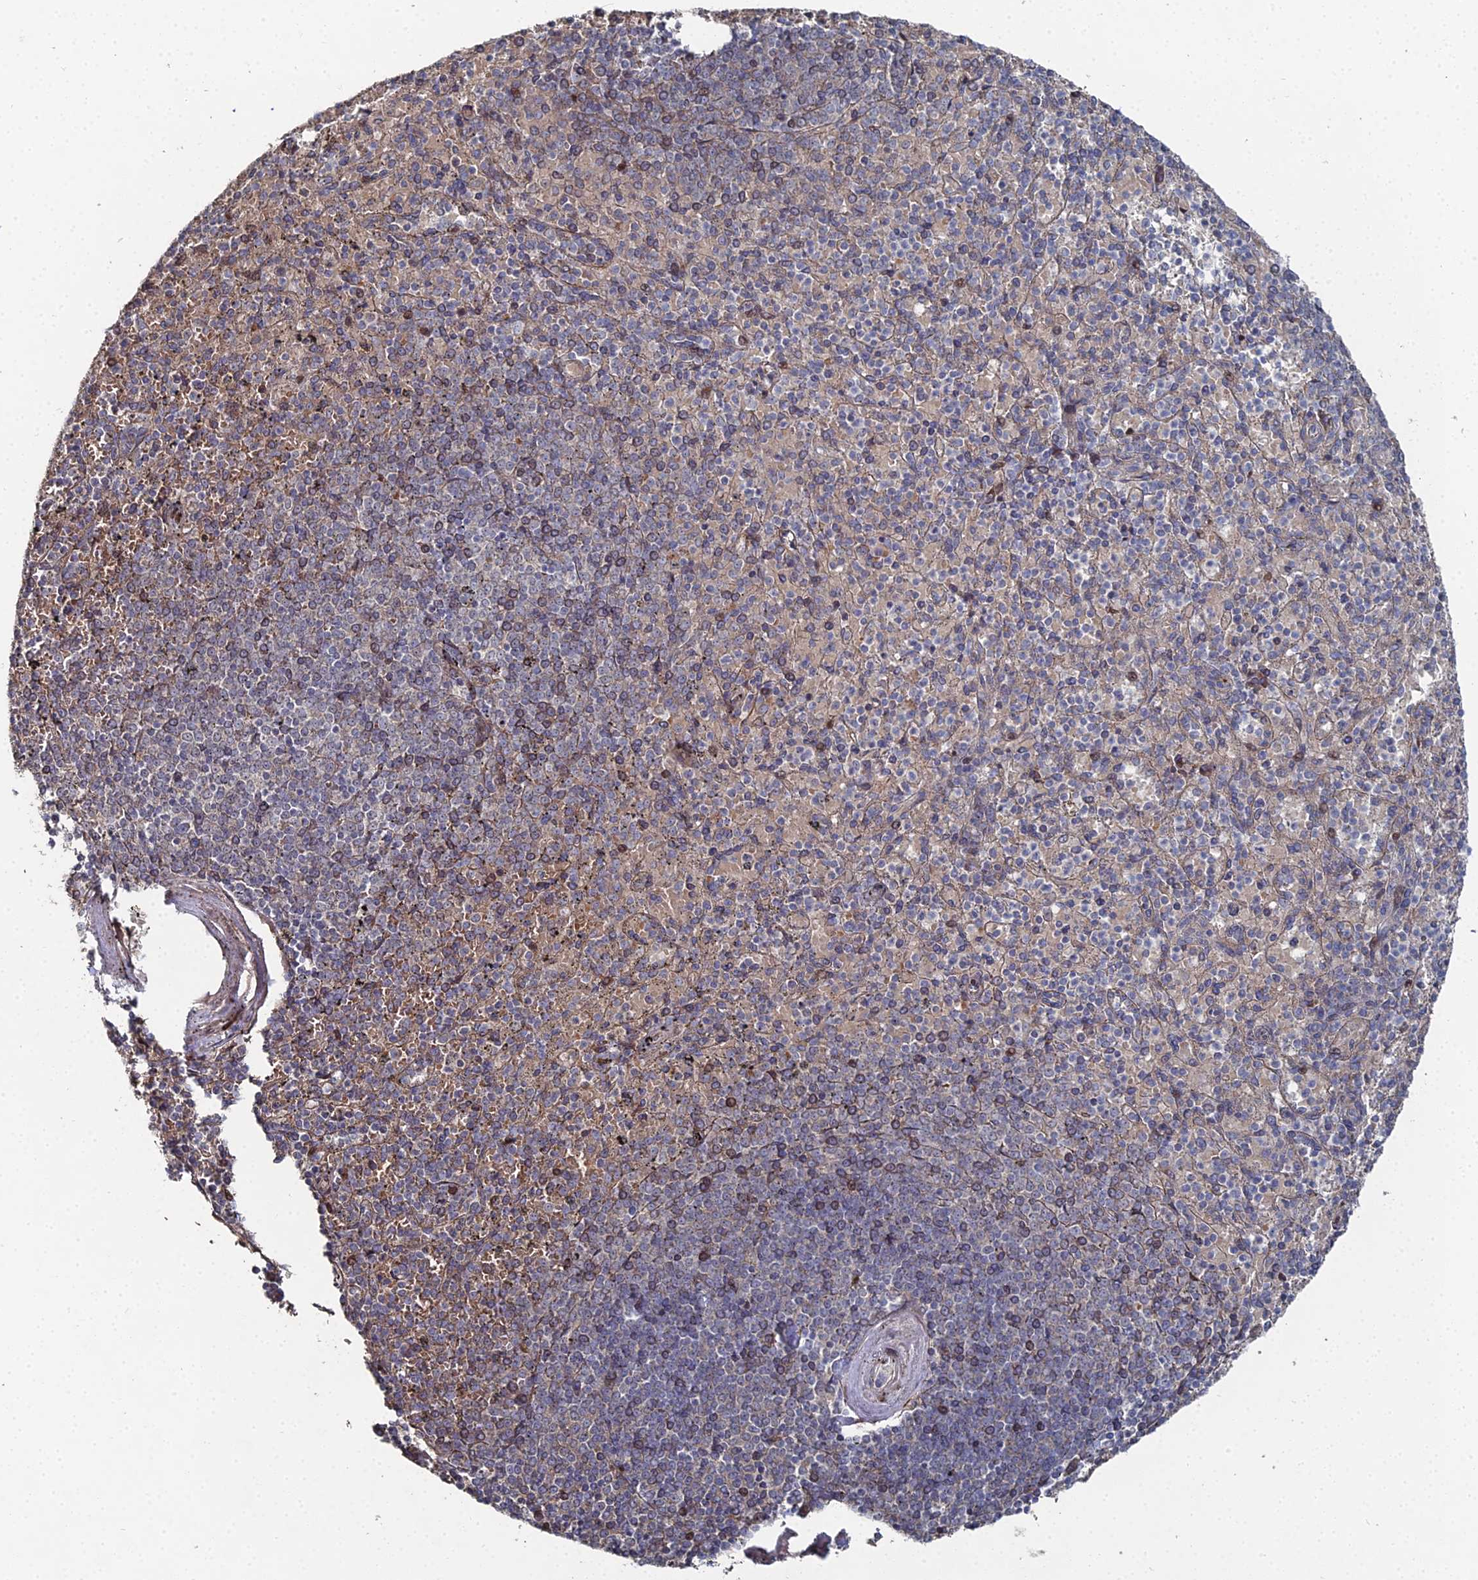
{"staining": {"intensity": "negative", "quantity": "none", "location": "none"}, "tissue": "spleen", "cell_type": "Cells in red pulp", "image_type": "normal", "snomed": [{"axis": "morphology", "description": "Normal tissue, NOS"}, {"axis": "topography", "description": "Spleen"}], "caption": "Cells in red pulp show no significant positivity in benign spleen.", "gene": "SGMS1", "patient": {"sex": "male", "age": 82}}